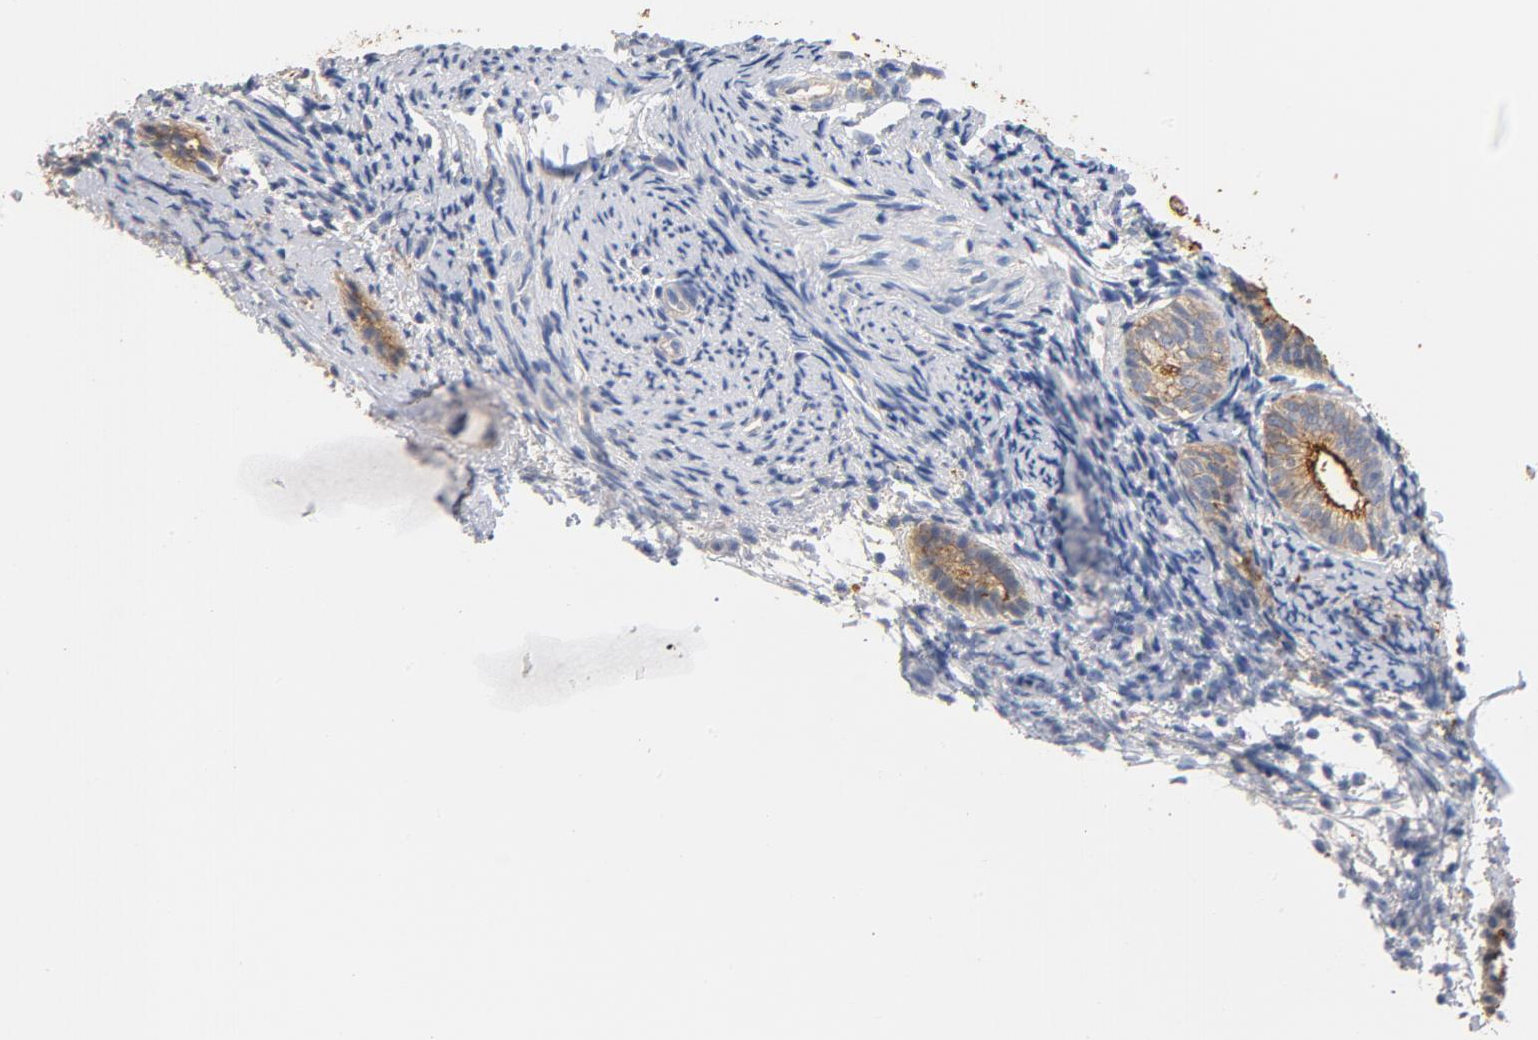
{"staining": {"intensity": "moderate", "quantity": "<25%", "location": "cytoplasmic/membranous"}, "tissue": "endometrium", "cell_type": "Cells in endometrial stroma", "image_type": "normal", "snomed": [{"axis": "morphology", "description": "Normal tissue, NOS"}, {"axis": "topography", "description": "Smooth muscle"}, {"axis": "topography", "description": "Endometrium"}], "caption": "Immunohistochemistry (IHC) histopathology image of unremarkable endometrium: endometrium stained using IHC shows low levels of moderate protein expression localized specifically in the cytoplasmic/membranous of cells in endometrial stroma, appearing as a cytoplasmic/membranous brown color.", "gene": "EZR", "patient": {"sex": "female", "age": 57}}